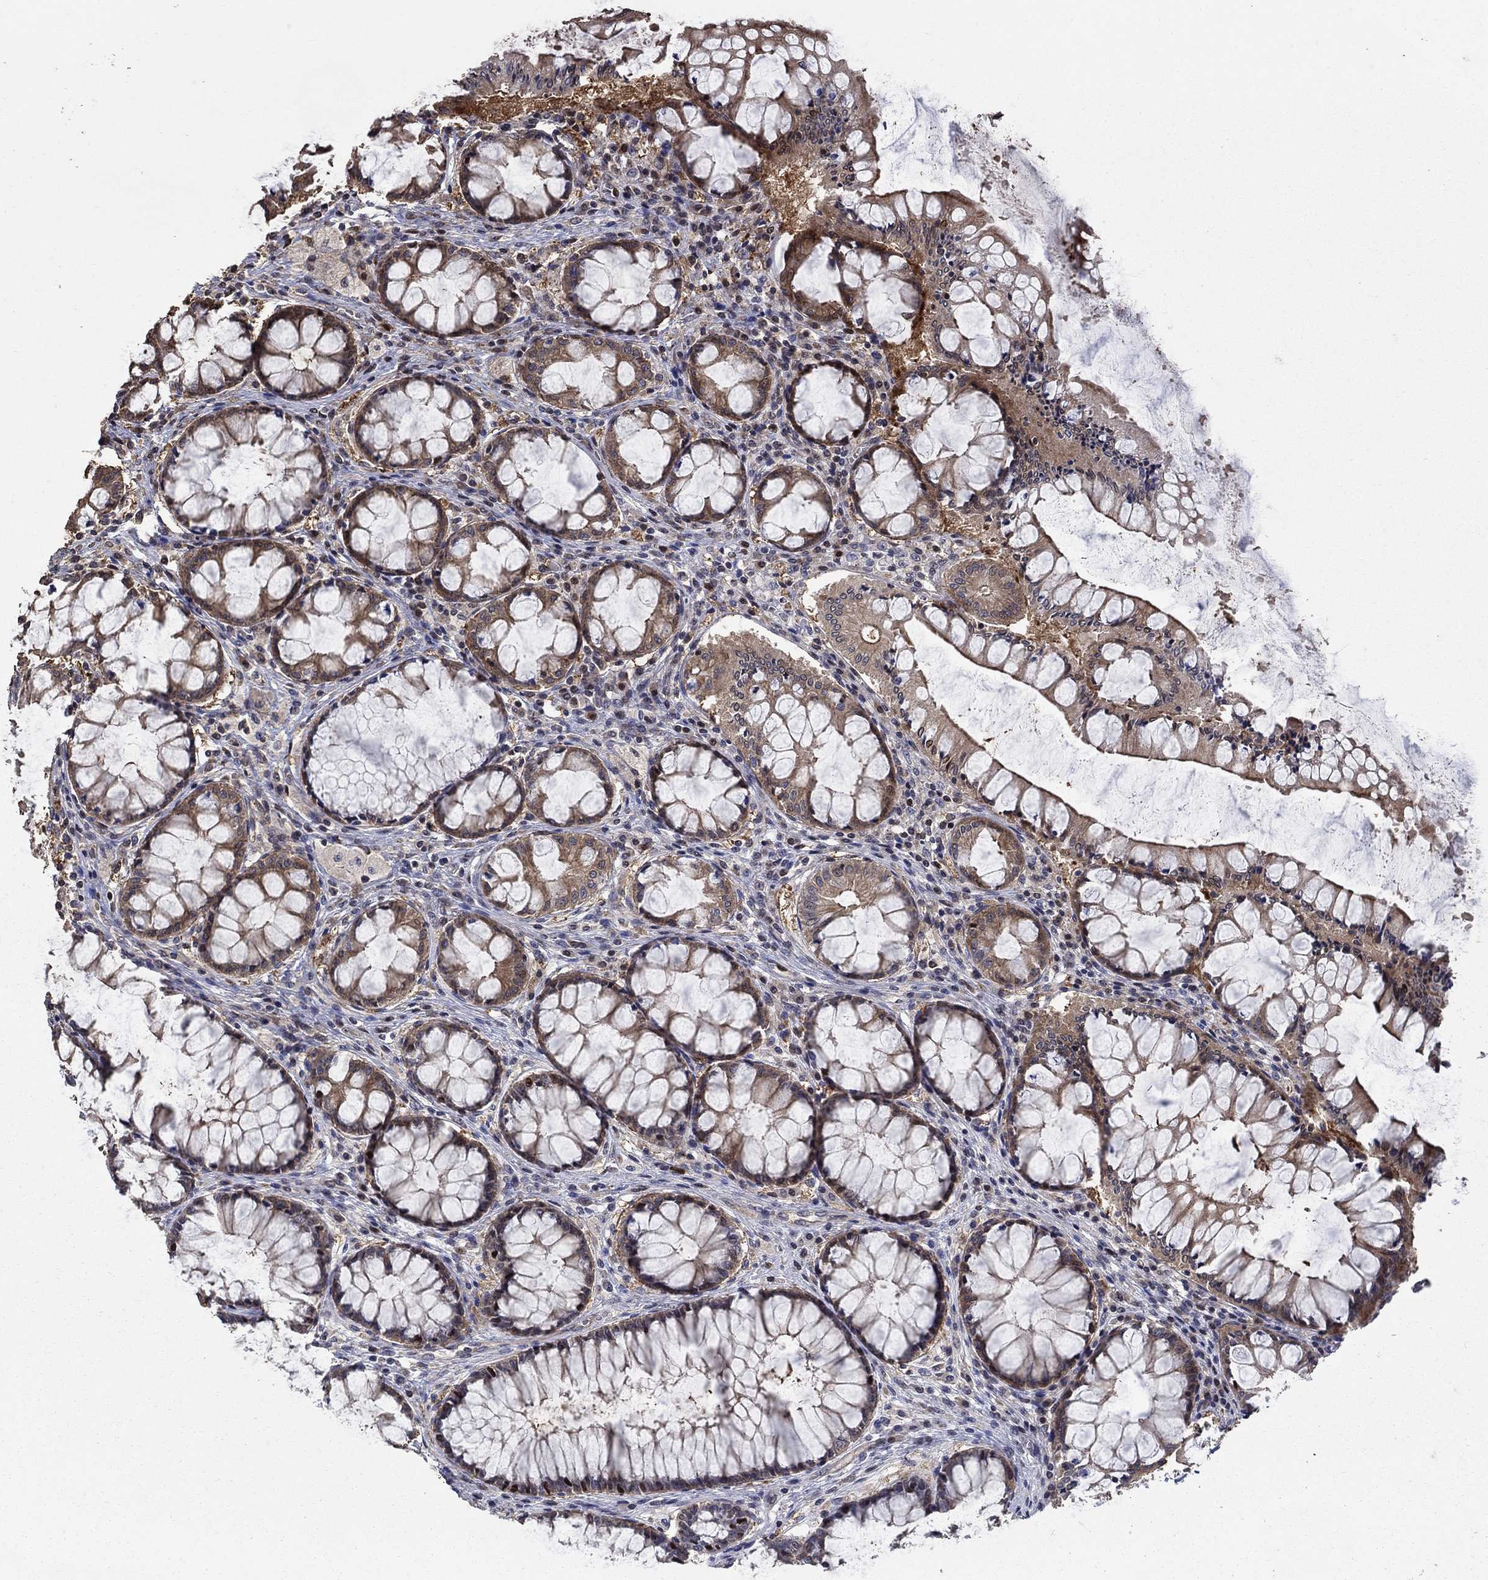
{"staining": {"intensity": "negative", "quantity": "none", "location": "none"}, "tissue": "colon", "cell_type": "Endothelial cells", "image_type": "normal", "snomed": [{"axis": "morphology", "description": "Normal tissue, NOS"}, {"axis": "topography", "description": "Colon"}], "caption": "An immunohistochemistry image of normal colon is shown. There is no staining in endothelial cells of colon. (DAB immunohistochemistry (IHC) with hematoxylin counter stain).", "gene": "DVL1", "patient": {"sex": "female", "age": 65}}